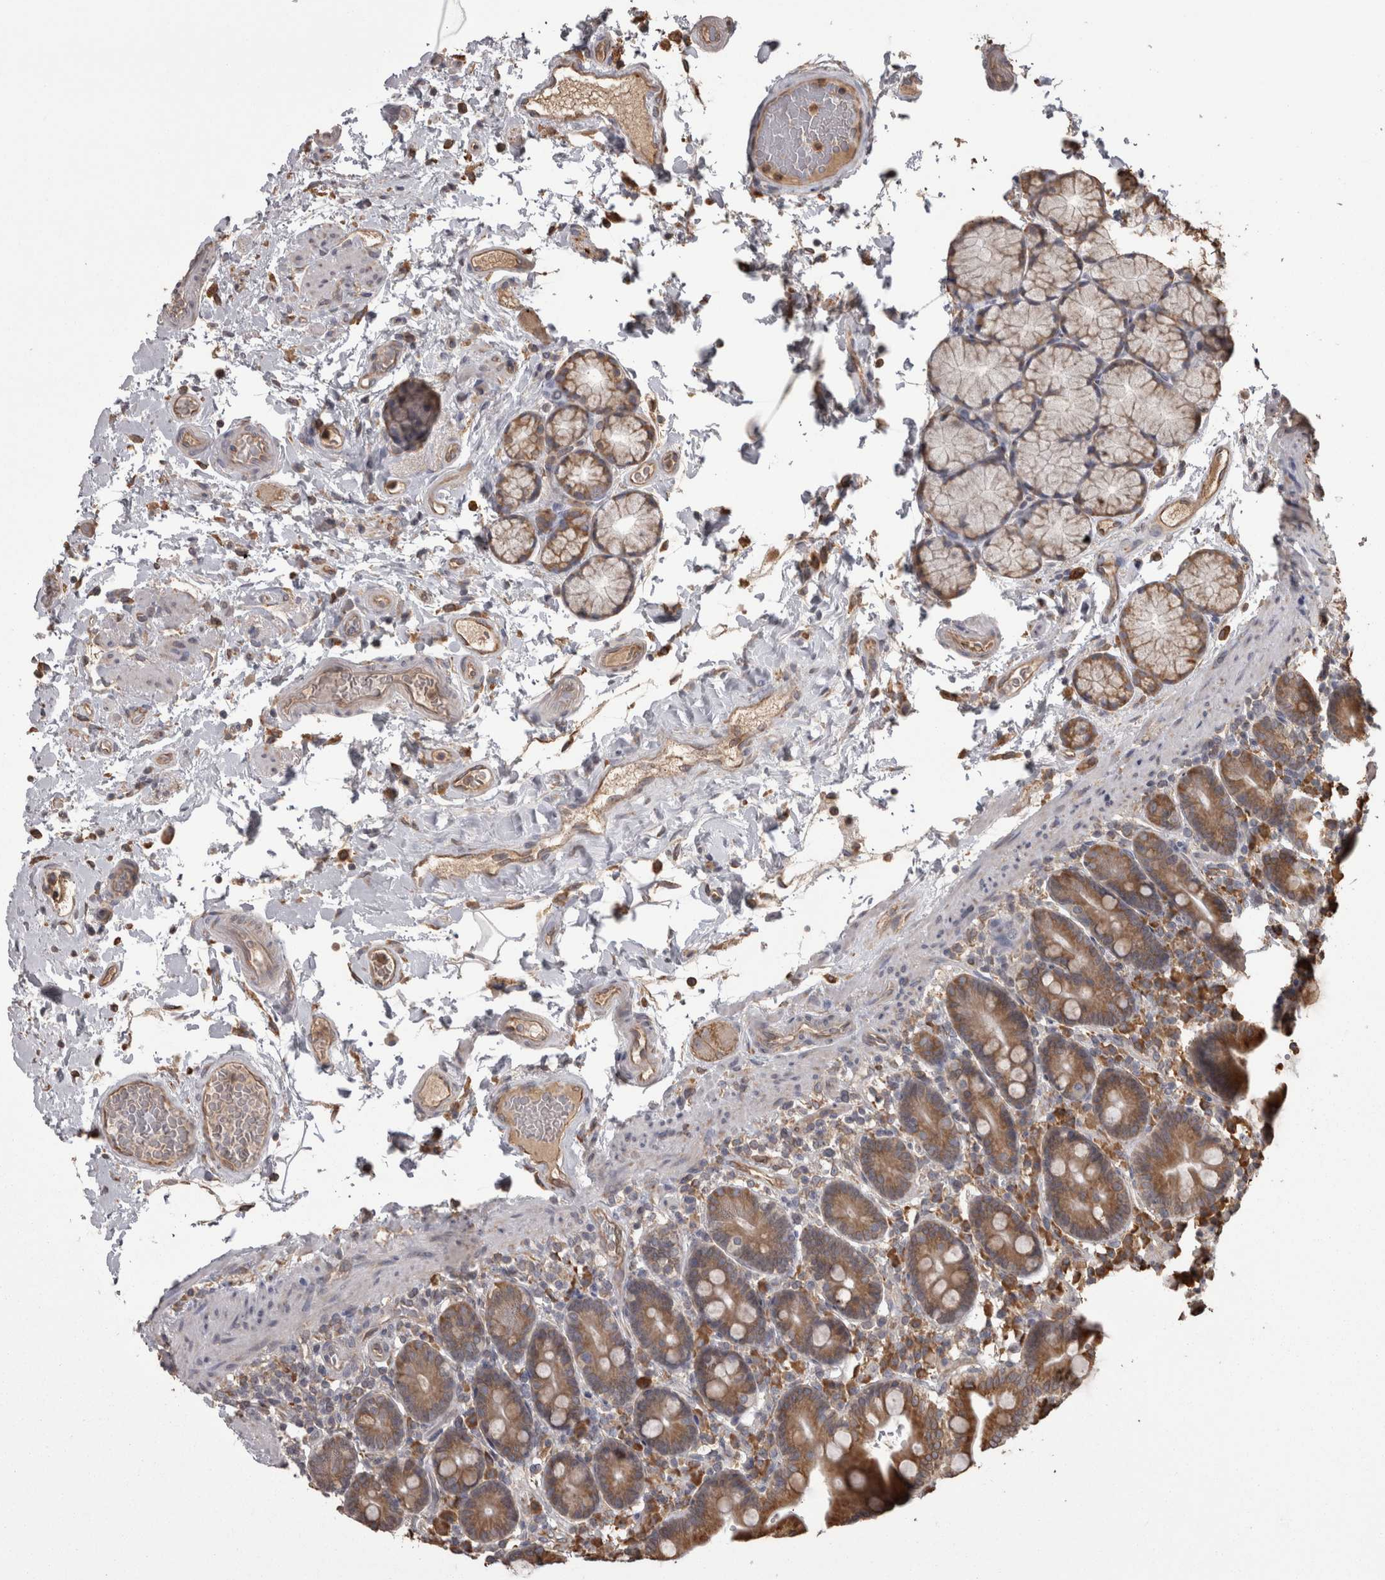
{"staining": {"intensity": "strong", "quantity": ">75%", "location": "cytoplasmic/membranous"}, "tissue": "duodenum", "cell_type": "Glandular cells", "image_type": "normal", "snomed": [{"axis": "morphology", "description": "Normal tissue, NOS"}, {"axis": "topography", "description": "Small intestine, NOS"}], "caption": "IHC staining of normal duodenum, which demonstrates high levels of strong cytoplasmic/membranous expression in about >75% of glandular cells indicating strong cytoplasmic/membranous protein expression. The staining was performed using DAB (brown) for protein detection and nuclei were counterstained in hematoxylin (blue).", "gene": "PON2", "patient": {"sex": "female", "age": 71}}